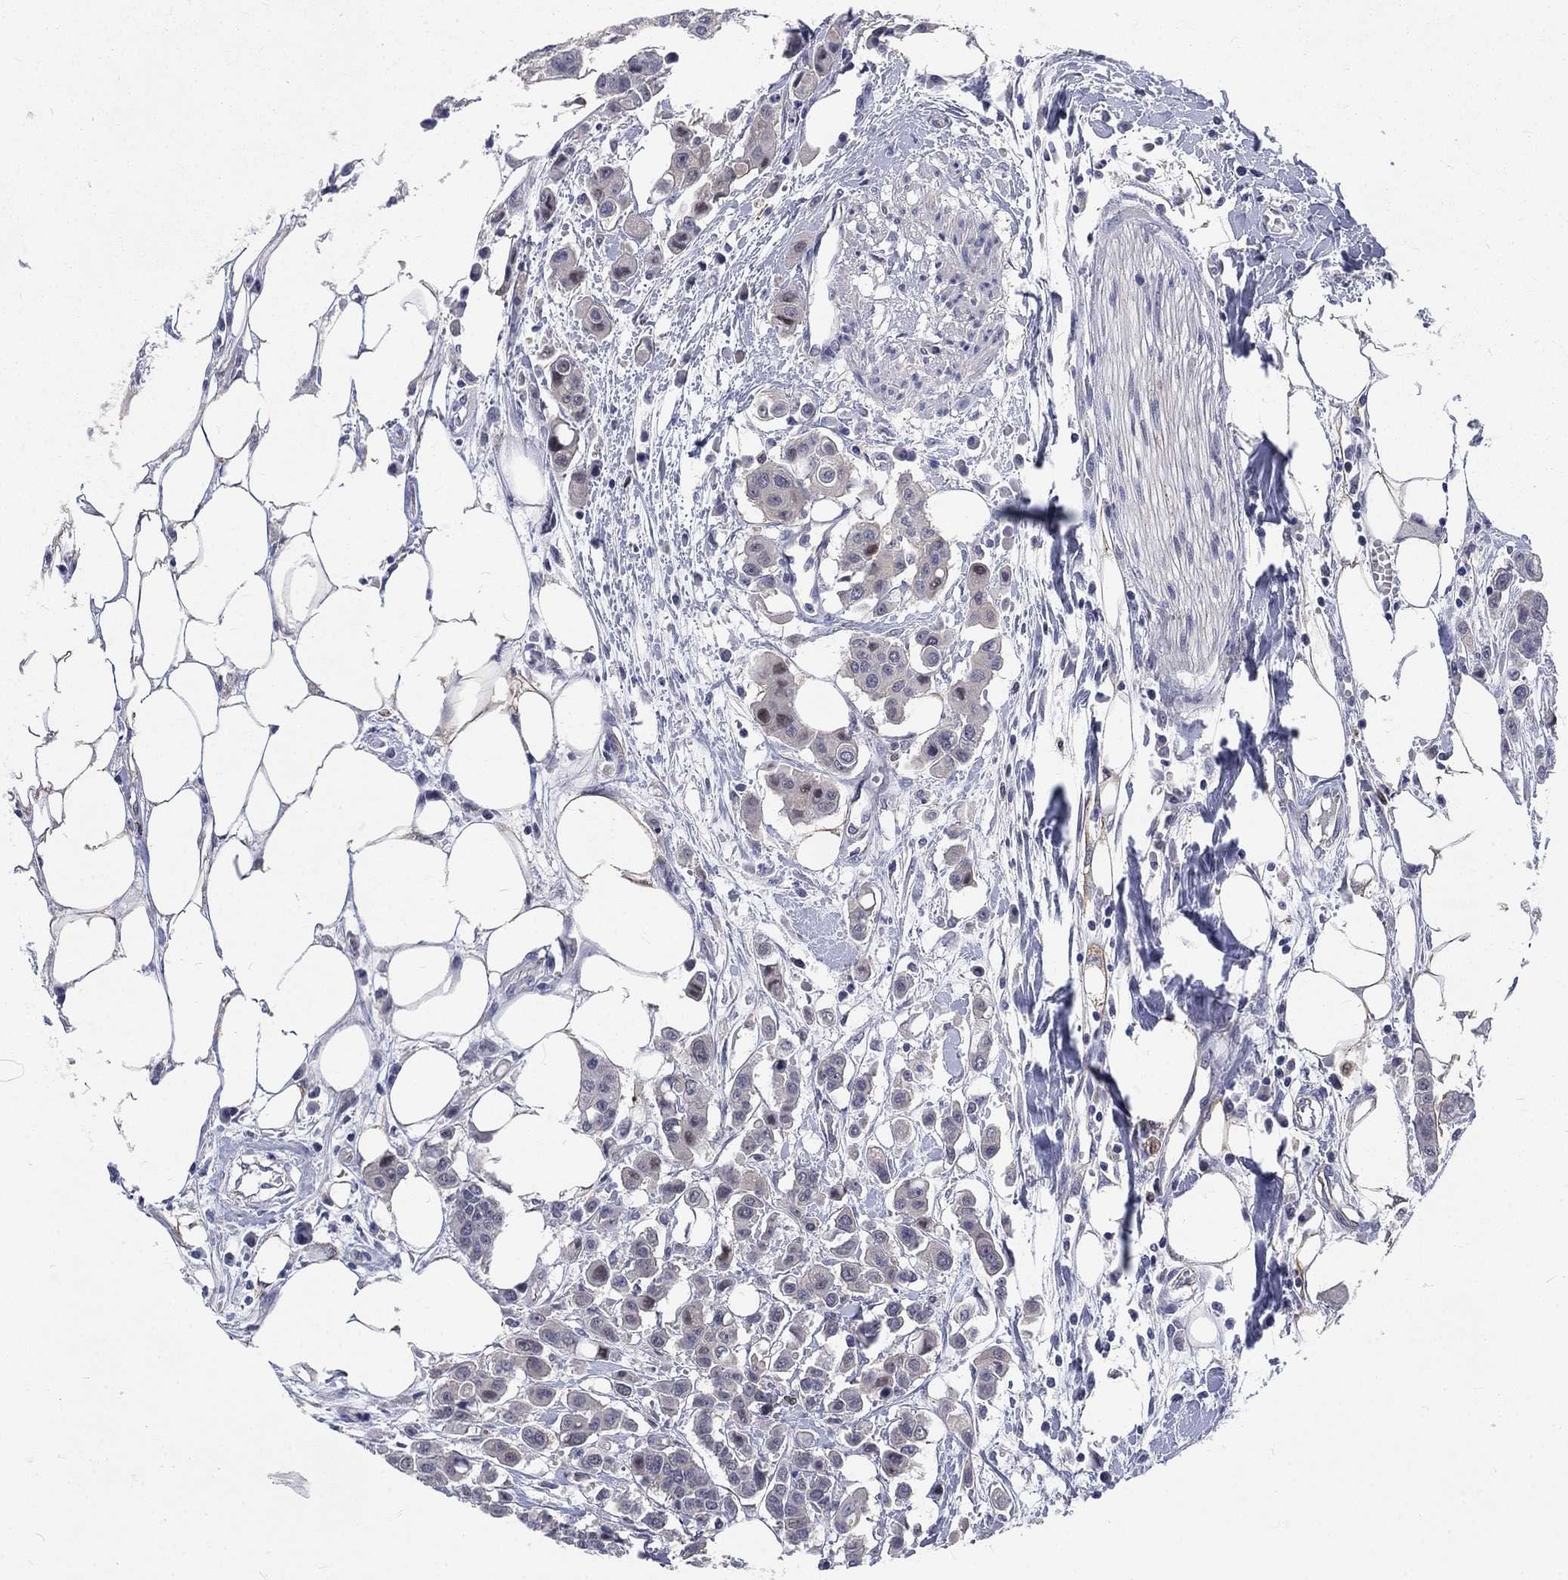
{"staining": {"intensity": "moderate", "quantity": "<25%", "location": "cytoplasmic/membranous"}, "tissue": "carcinoid", "cell_type": "Tumor cells", "image_type": "cancer", "snomed": [{"axis": "morphology", "description": "Carcinoid, malignant, NOS"}, {"axis": "topography", "description": "Colon"}], "caption": "Immunohistochemistry (DAB) staining of malignant carcinoid exhibits moderate cytoplasmic/membranous protein expression in about <25% of tumor cells.", "gene": "PHKA1", "patient": {"sex": "male", "age": 81}}